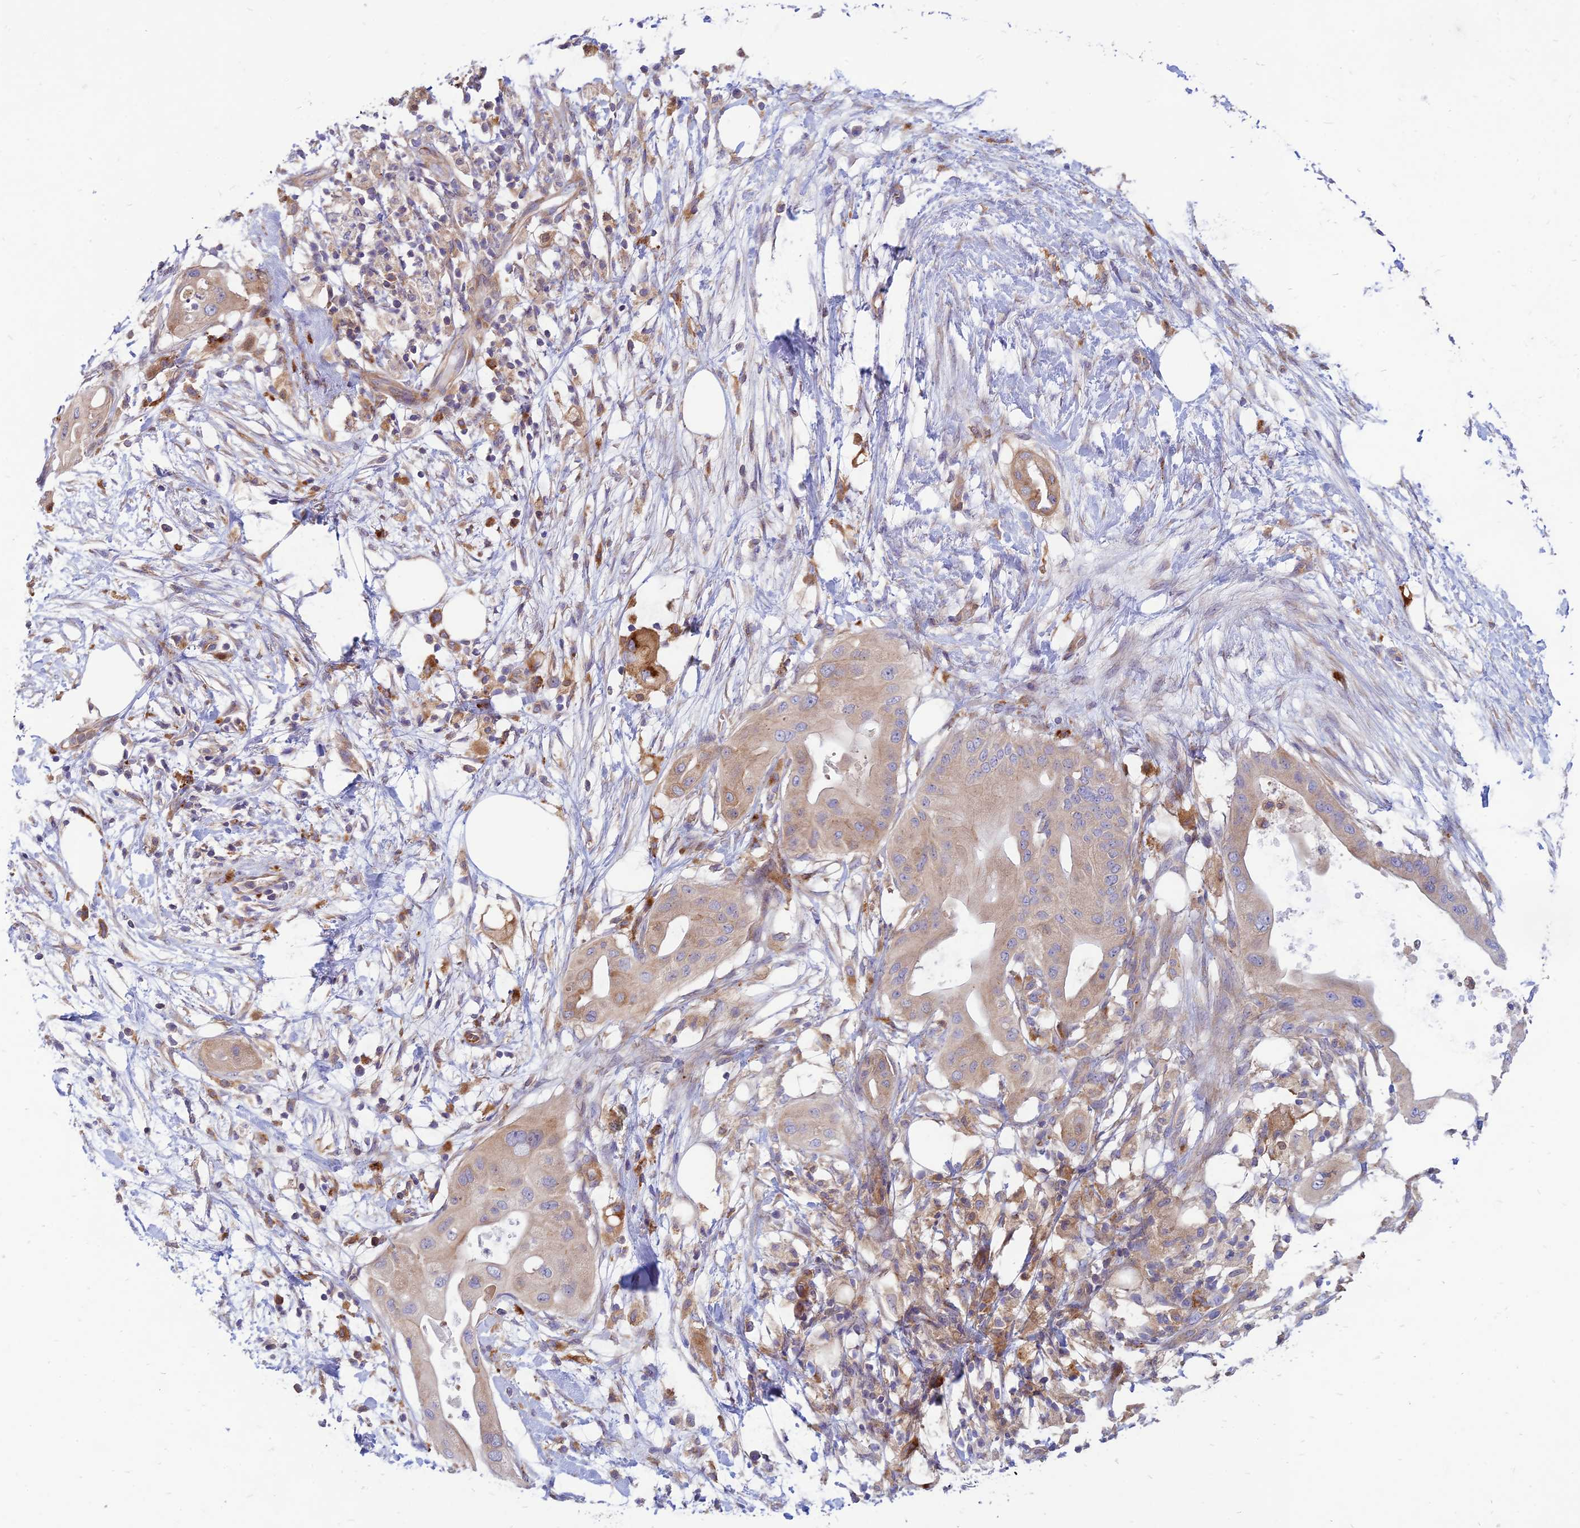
{"staining": {"intensity": "weak", "quantity": "25%-75%", "location": "cytoplasmic/membranous"}, "tissue": "pancreatic cancer", "cell_type": "Tumor cells", "image_type": "cancer", "snomed": [{"axis": "morphology", "description": "Adenocarcinoma, NOS"}, {"axis": "topography", "description": "Pancreas"}], "caption": "Human adenocarcinoma (pancreatic) stained for a protein (brown) exhibits weak cytoplasmic/membranous positive expression in approximately 25%-75% of tumor cells.", "gene": "PHKA2", "patient": {"sex": "male", "age": 68}}